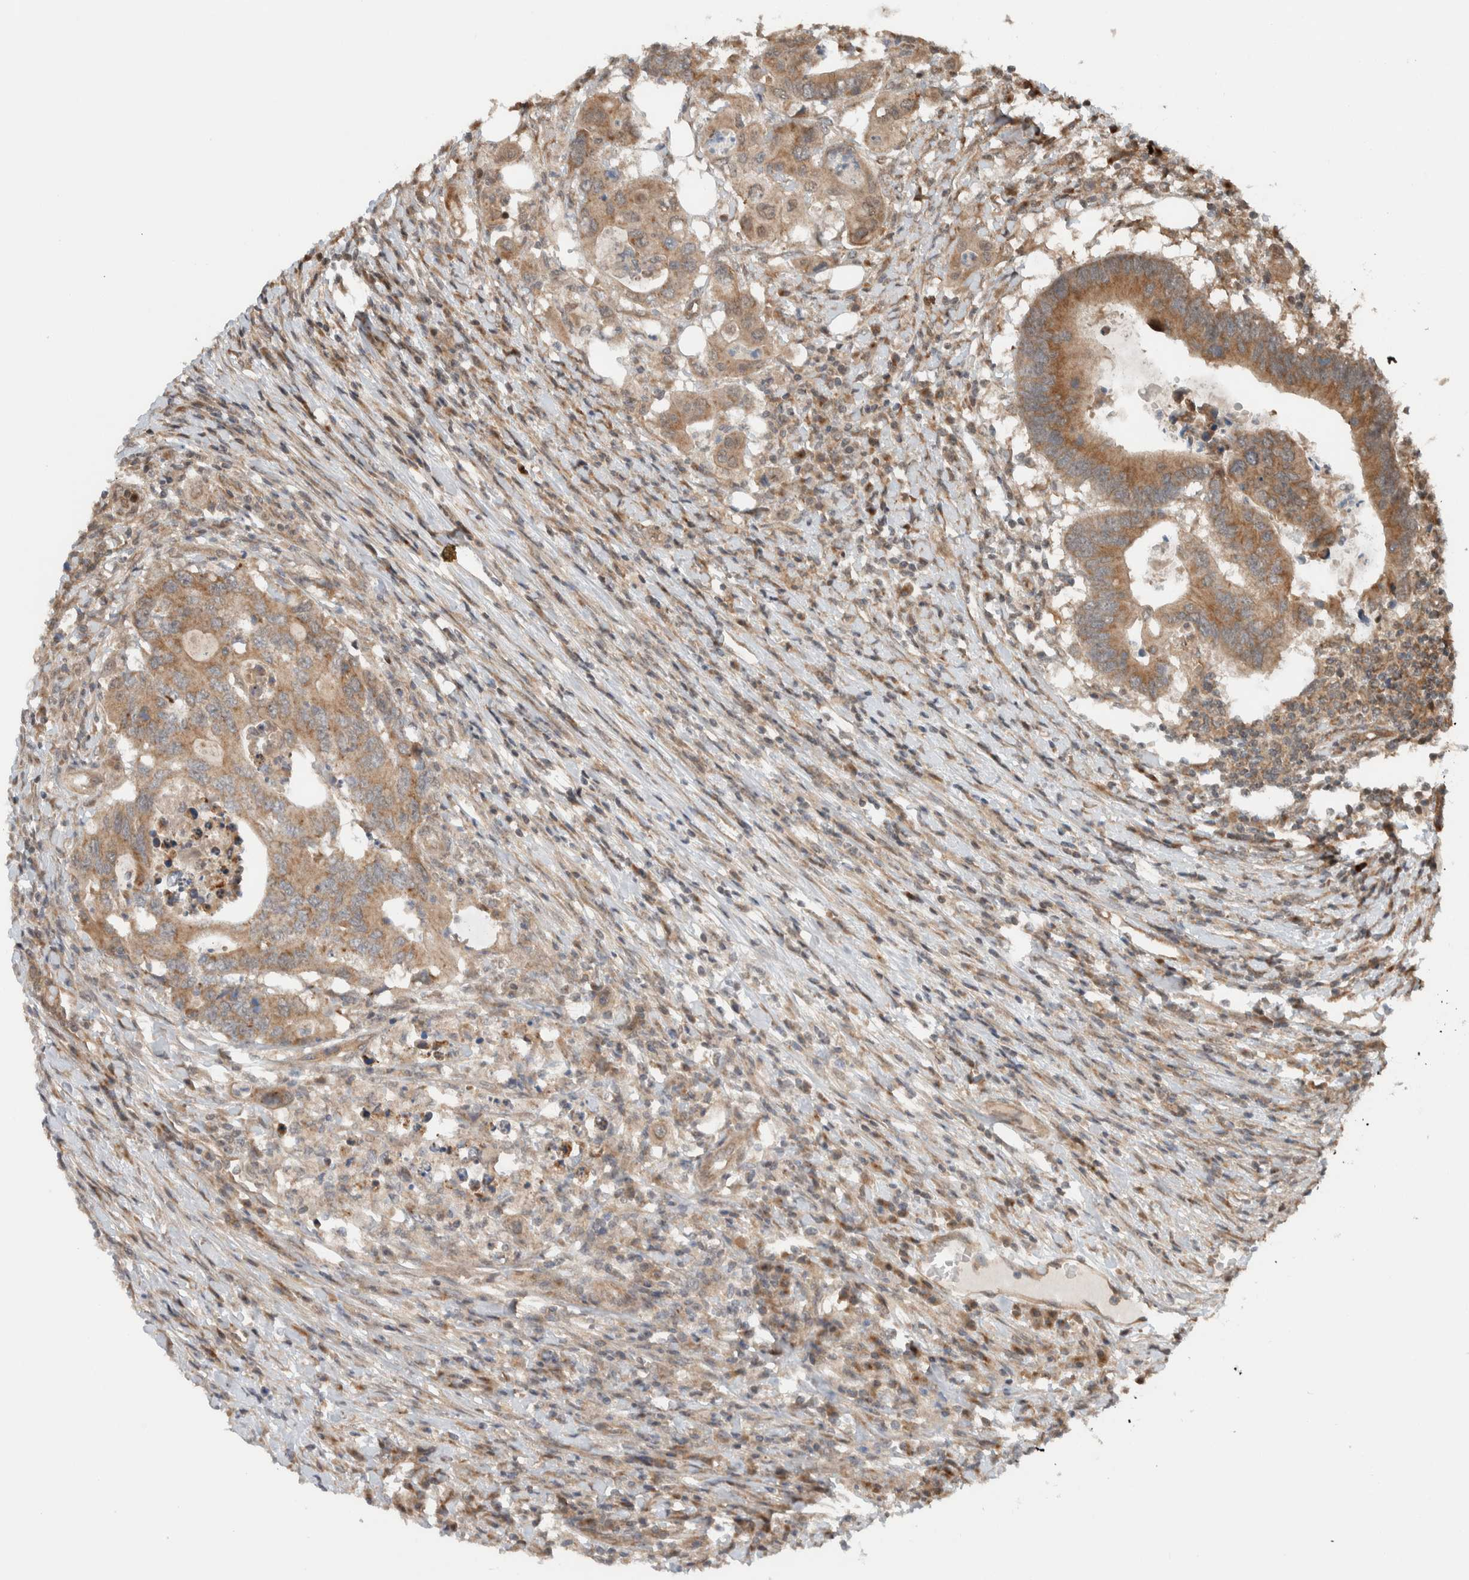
{"staining": {"intensity": "moderate", "quantity": ">75%", "location": "cytoplasmic/membranous"}, "tissue": "colorectal cancer", "cell_type": "Tumor cells", "image_type": "cancer", "snomed": [{"axis": "morphology", "description": "Adenocarcinoma, NOS"}, {"axis": "topography", "description": "Colon"}], "caption": "This is a histology image of immunohistochemistry (IHC) staining of adenocarcinoma (colorectal), which shows moderate staining in the cytoplasmic/membranous of tumor cells.", "gene": "KLHL6", "patient": {"sex": "male", "age": 71}}